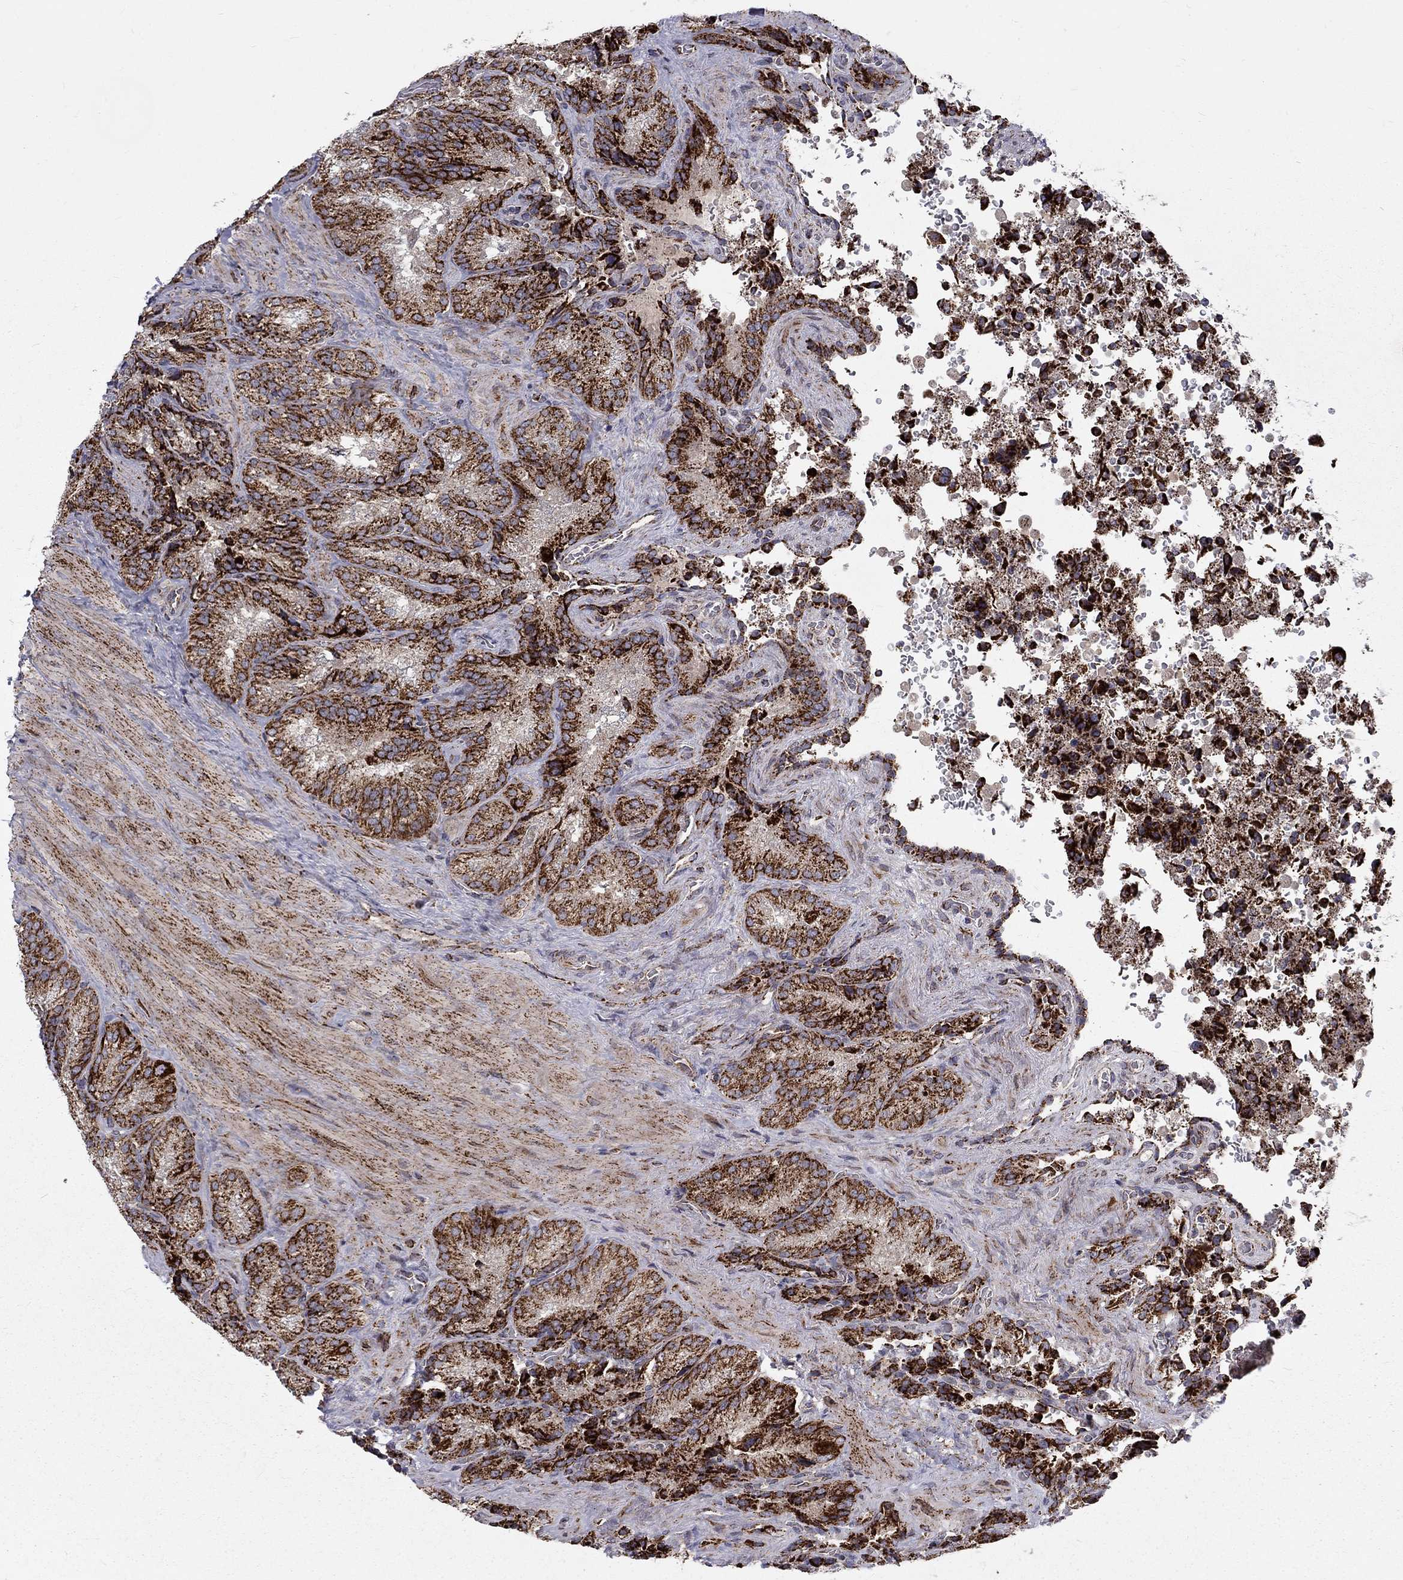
{"staining": {"intensity": "strong", "quantity": ">75%", "location": "cytoplasmic/membranous"}, "tissue": "seminal vesicle", "cell_type": "Glandular cells", "image_type": "normal", "snomed": [{"axis": "morphology", "description": "Normal tissue, NOS"}, {"axis": "topography", "description": "Seminal veicle"}], "caption": "Strong cytoplasmic/membranous staining is identified in approximately >75% of glandular cells in unremarkable seminal vesicle.", "gene": "ALDH1B1", "patient": {"sex": "male", "age": 37}}